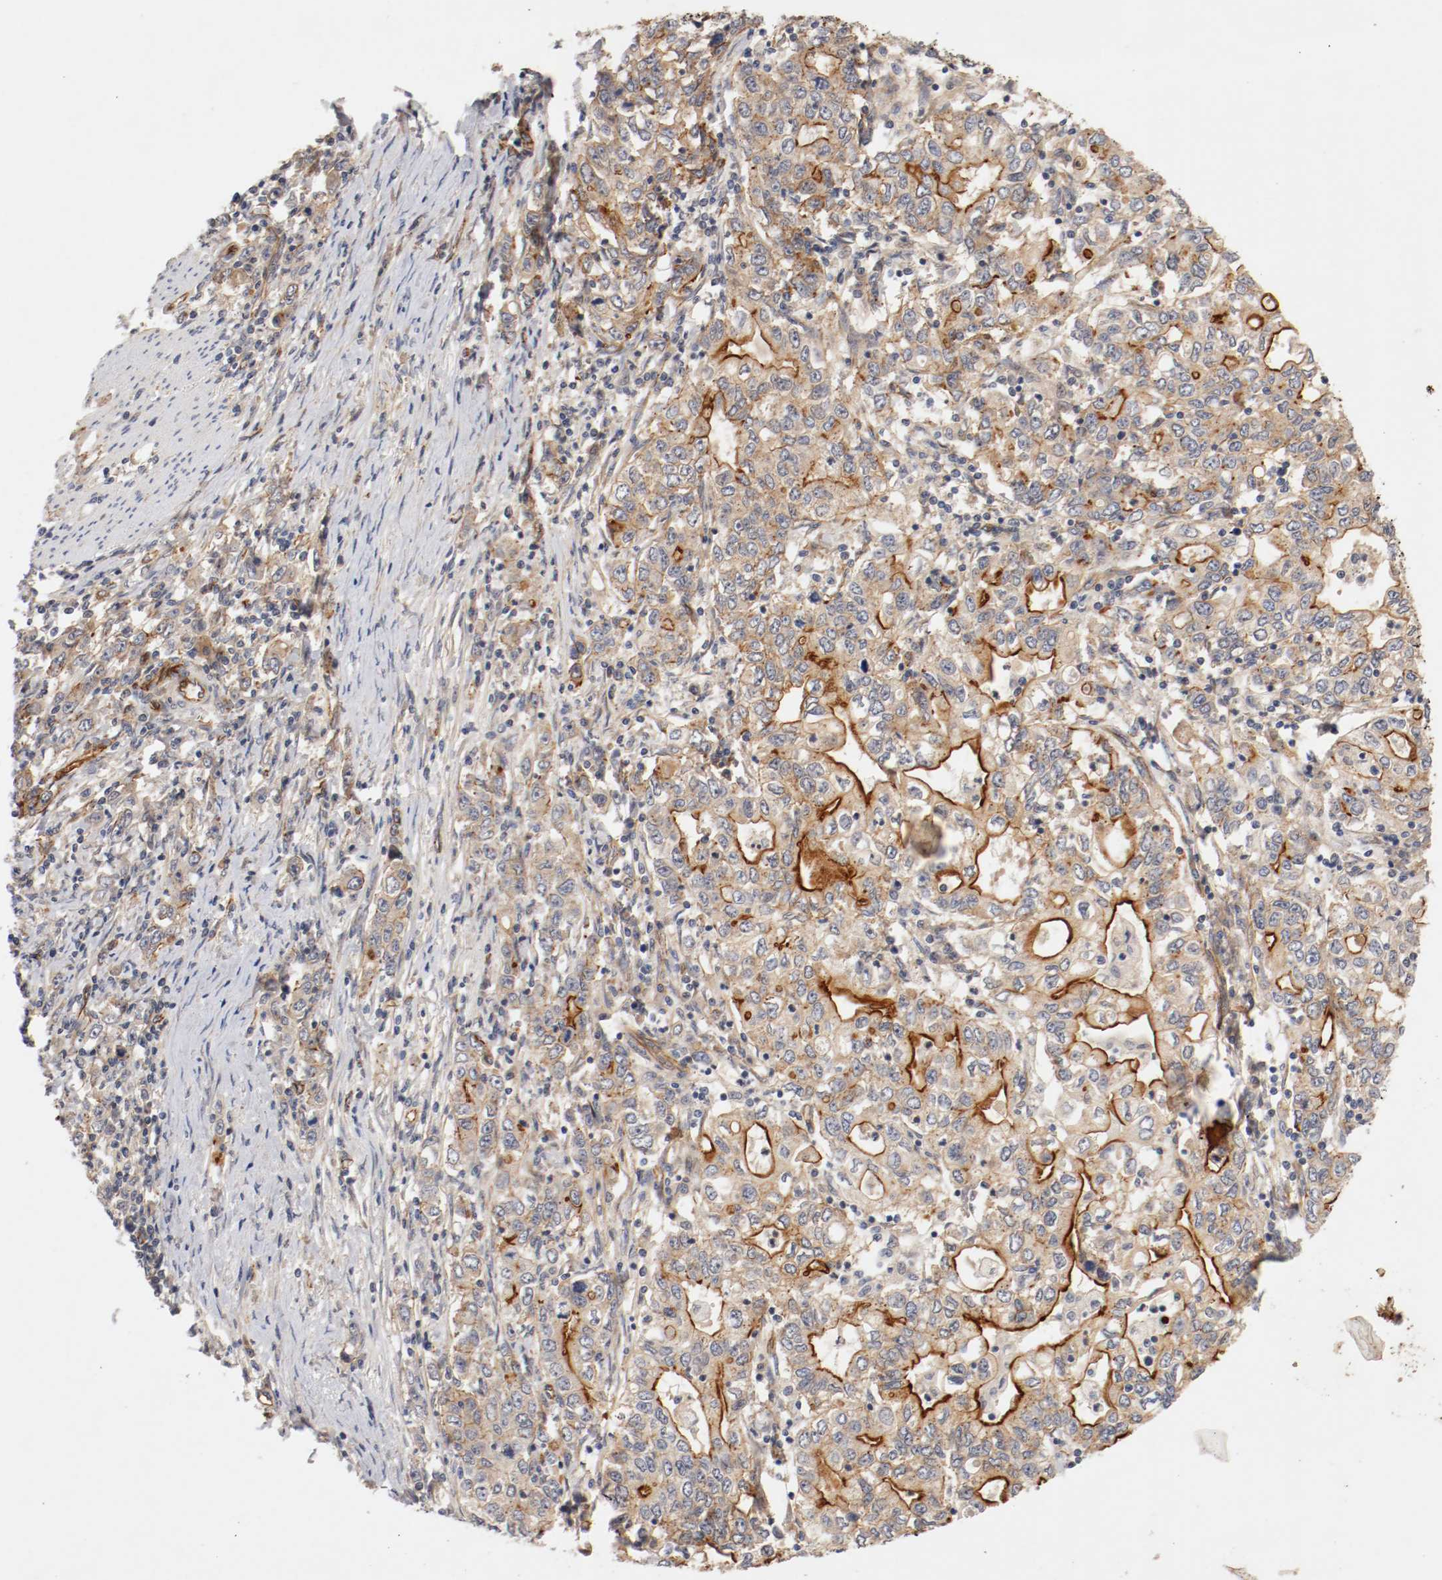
{"staining": {"intensity": "strong", "quantity": "<25%", "location": "cytoplasmic/membranous"}, "tissue": "stomach cancer", "cell_type": "Tumor cells", "image_type": "cancer", "snomed": [{"axis": "morphology", "description": "Adenocarcinoma, NOS"}, {"axis": "topography", "description": "Stomach, lower"}], "caption": "DAB immunohistochemical staining of stomach cancer exhibits strong cytoplasmic/membranous protein expression in about <25% of tumor cells. The protein of interest is stained brown, and the nuclei are stained in blue (DAB IHC with brightfield microscopy, high magnification).", "gene": "TYK2", "patient": {"sex": "female", "age": 72}}